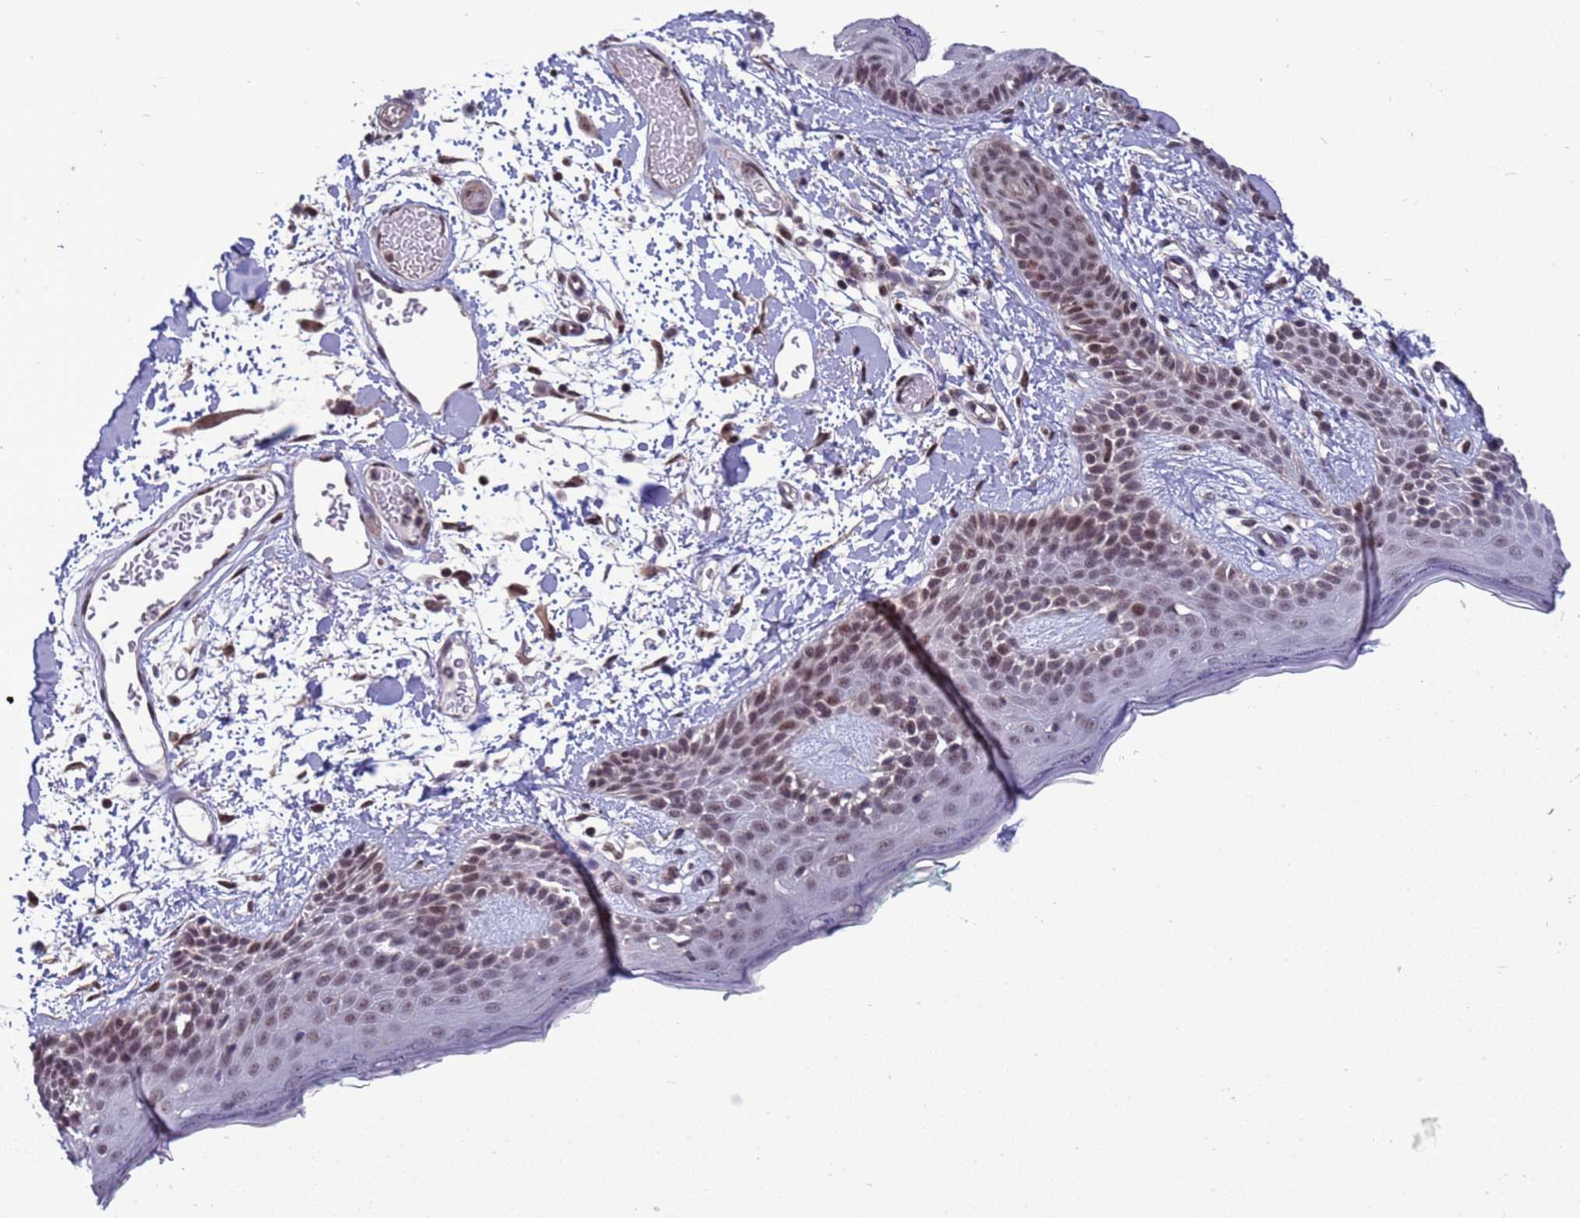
{"staining": {"intensity": "moderate", "quantity": ">75%", "location": "nuclear"}, "tissue": "skin", "cell_type": "Fibroblasts", "image_type": "normal", "snomed": [{"axis": "morphology", "description": "Normal tissue, NOS"}, {"axis": "topography", "description": "Skin"}], "caption": "IHC micrograph of normal human skin stained for a protein (brown), which reveals medium levels of moderate nuclear staining in approximately >75% of fibroblasts.", "gene": "NSL1", "patient": {"sex": "male", "age": 79}}